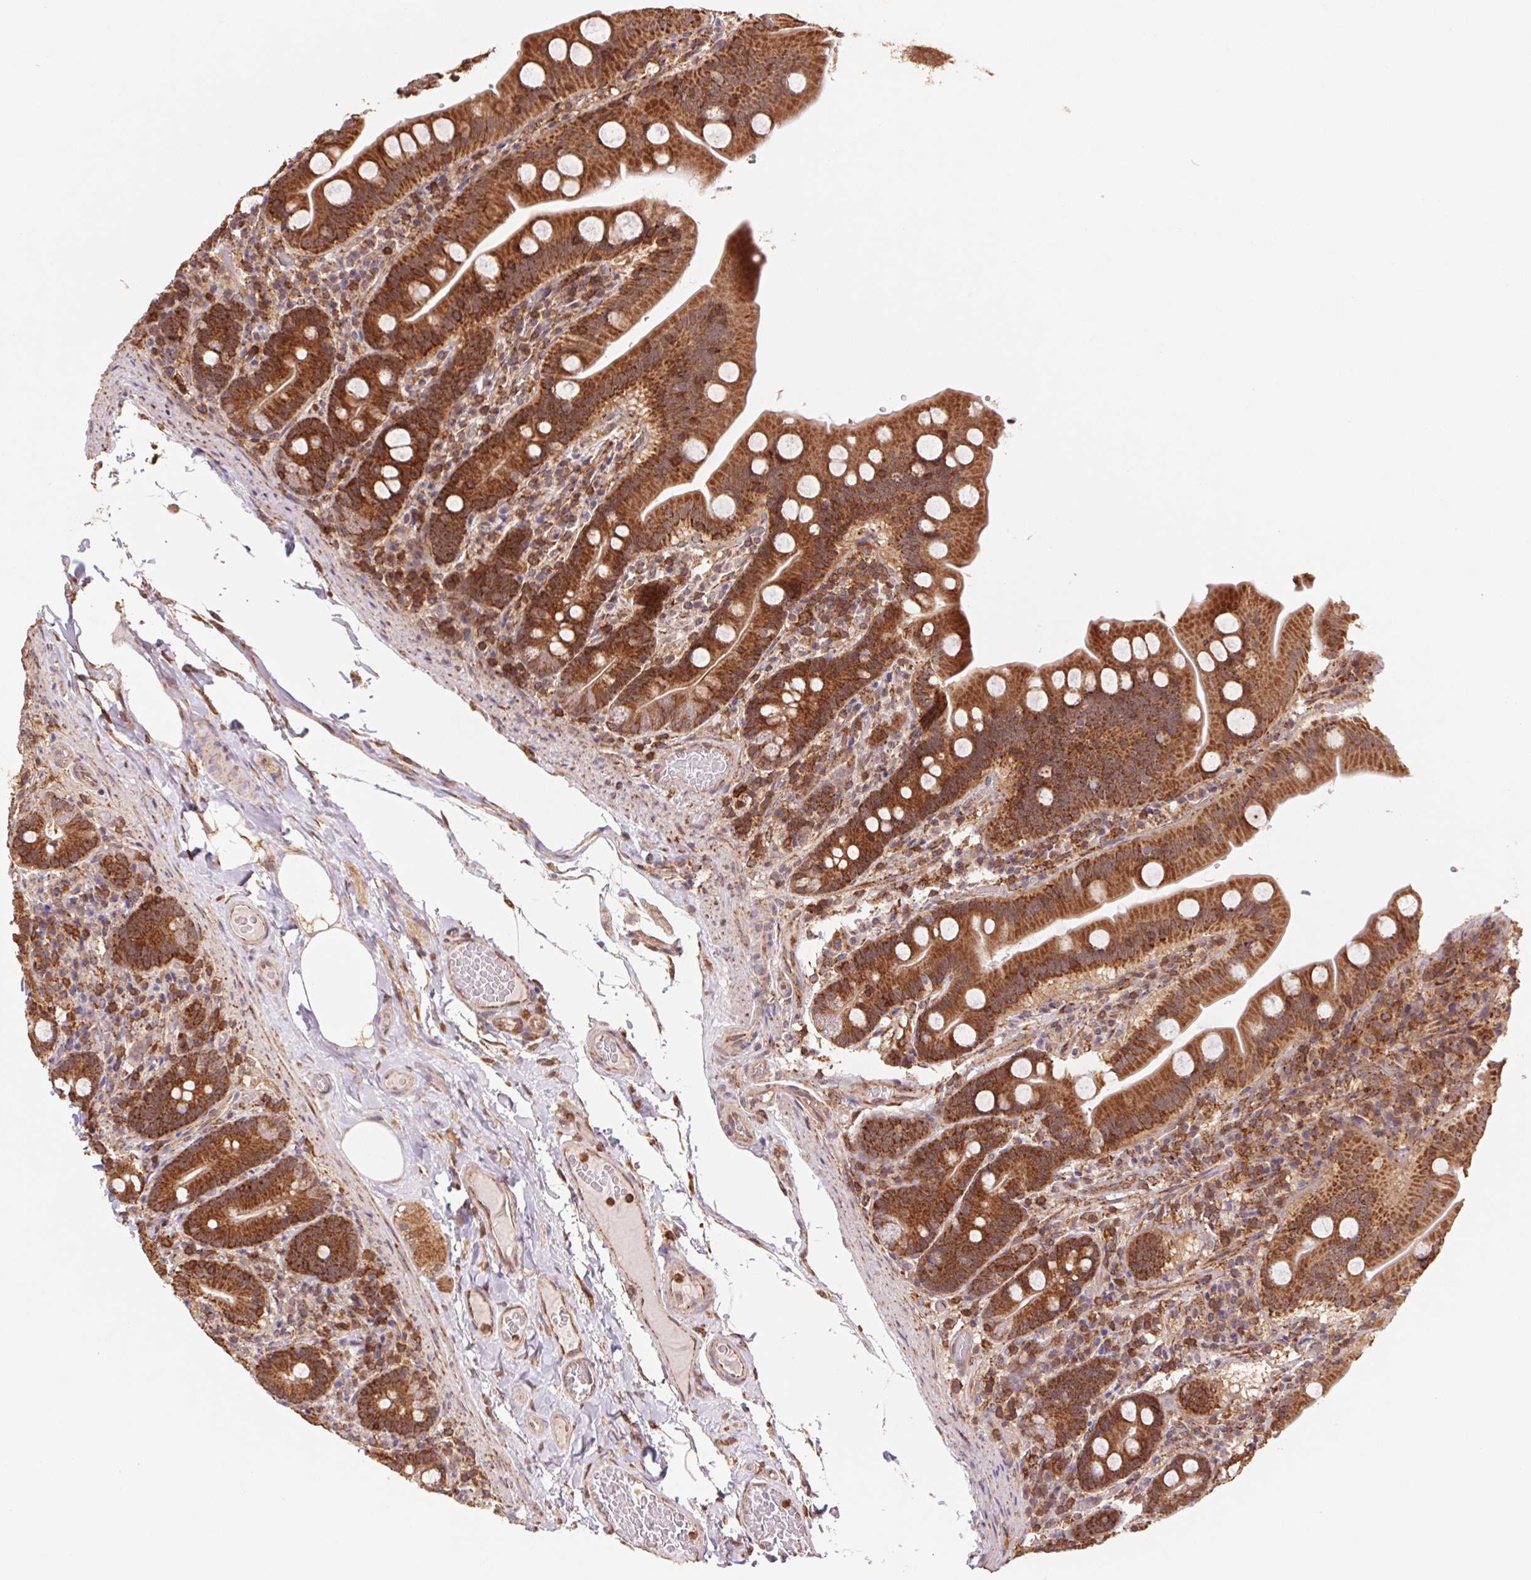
{"staining": {"intensity": "strong", "quantity": ">75%", "location": "cytoplasmic/membranous"}, "tissue": "small intestine", "cell_type": "Glandular cells", "image_type": "normal", "snomed": [{"axis": "morphology", "description": "Normal tissue, NOS"}, {"axis": "topography", "description": "Small intestine"}], "caption": "IHC image of normal human small intestine stained for a protein (brown), which demonstrates high levels of strong cytoplasmic/membranous positivity in approximately >75% of glandular cells.", "gene": "URM1", "patient": {"sex": "male", "age": 37}}